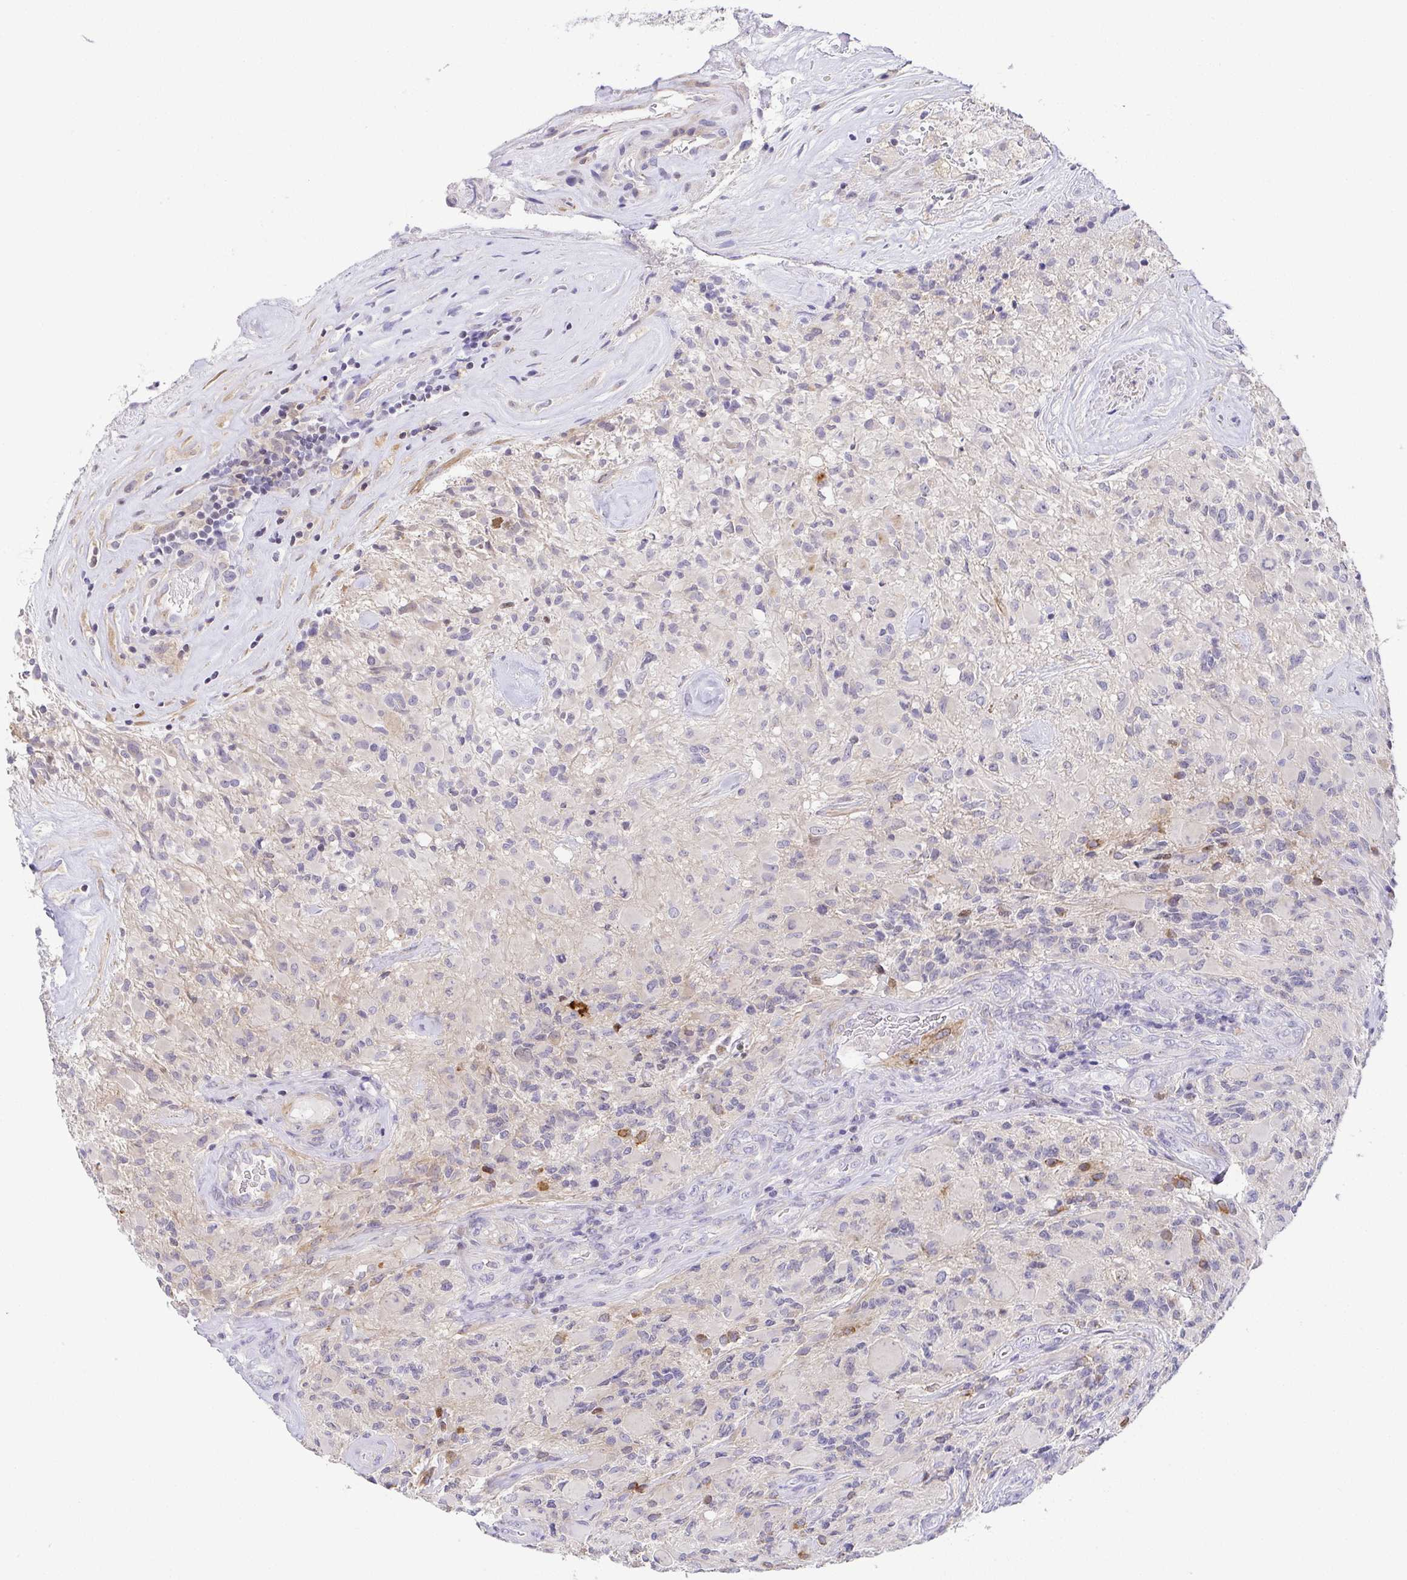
{"staining": {"intensity": "weak", "quantity": "<25%", "location": "cytoplasmic/membranous"}, "tissue": "glioma", "cell_type": "Tumor cells", "image_type": "cancer", "snomed": [{"axis": "morphology", "description": "Glioma, malignant, High grade"}, {"axis": "topography", "description": "Brain"}], "caption": "Immunohistochemistry image of glioma stained for a protein (brown), which exhibits no staining in tumor cells.", "gene": "RNASE7", "patient": {"sex": "female", "age": 65}}